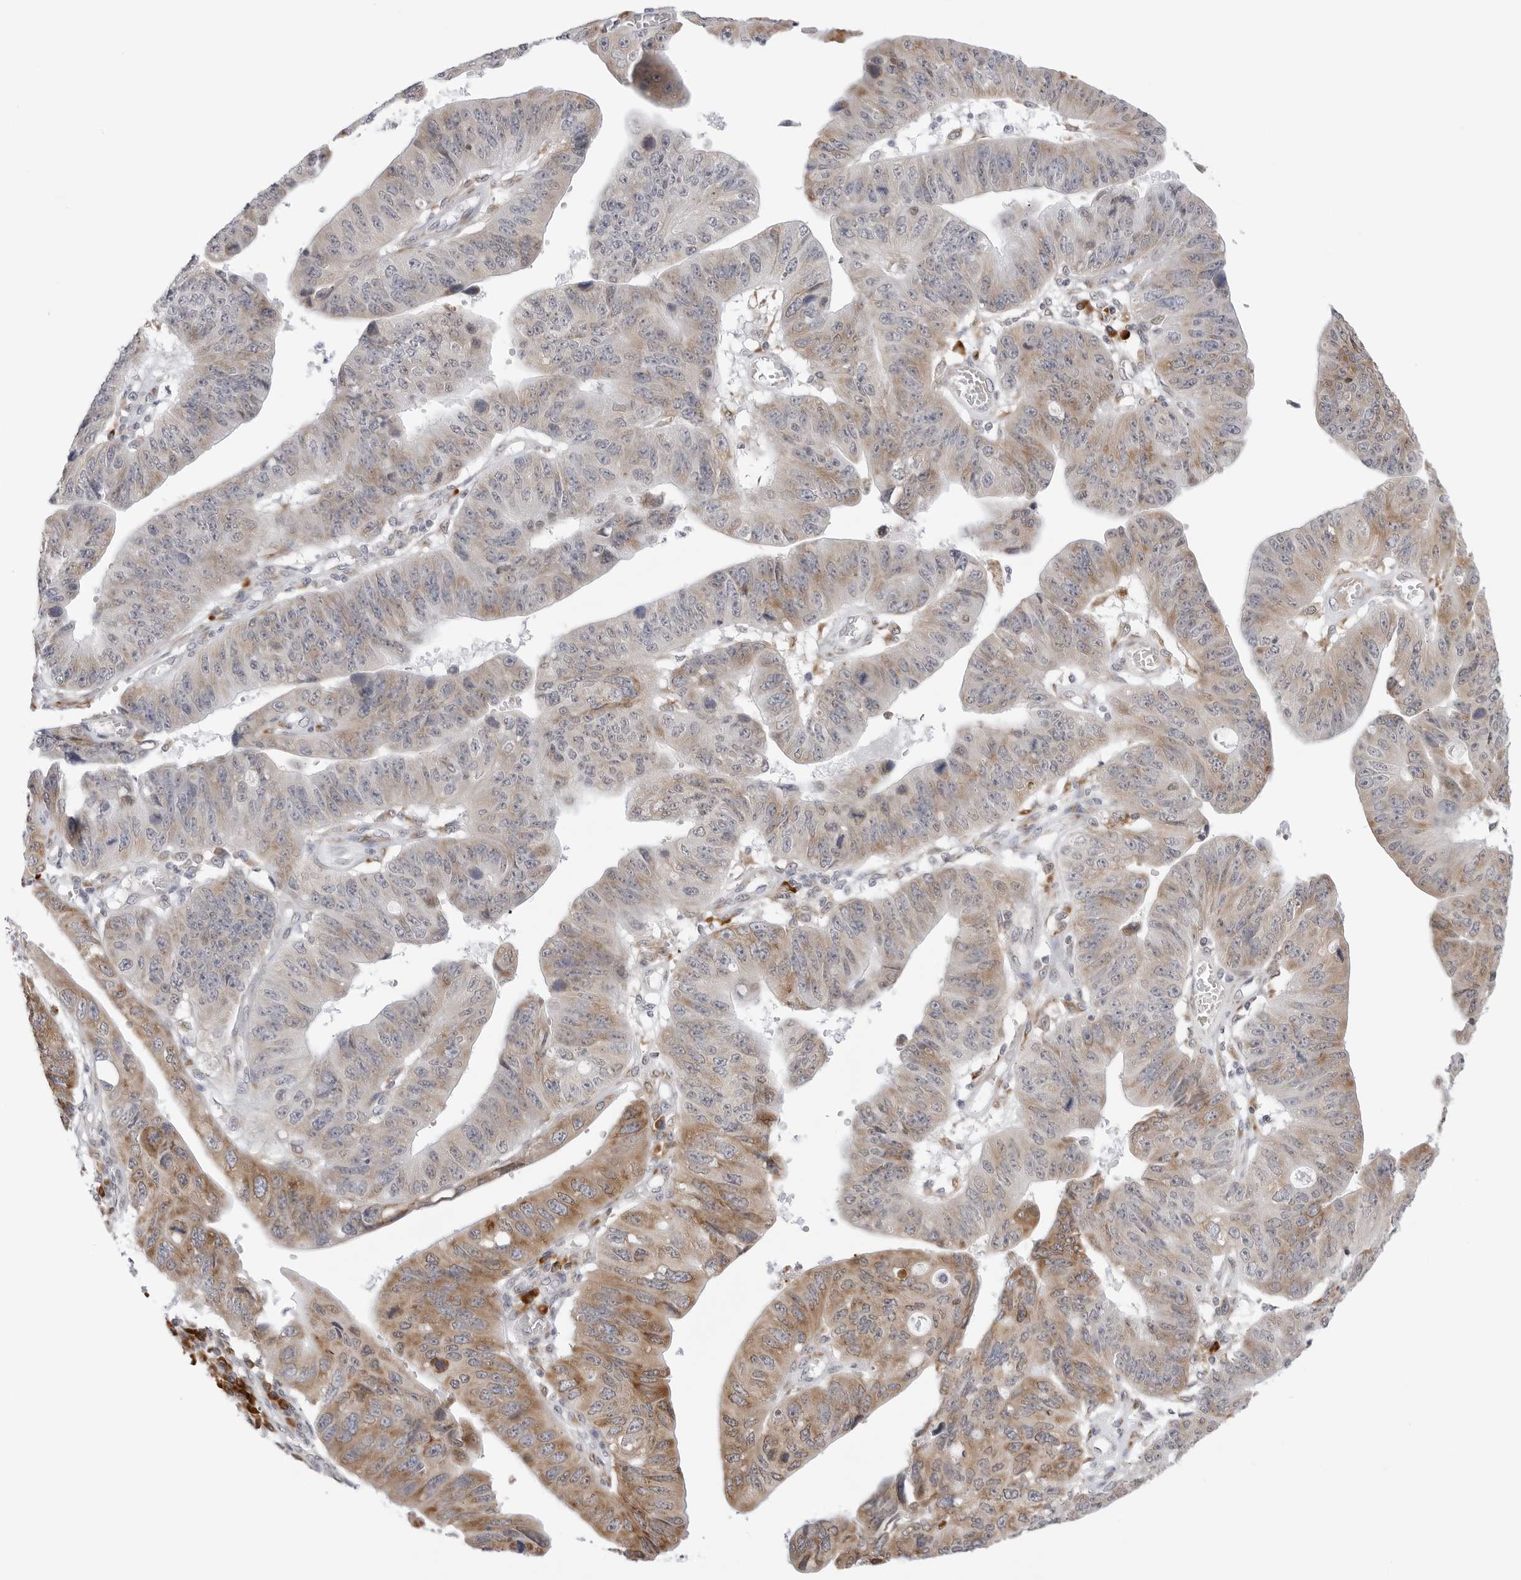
{"staining": {"intensity": "moderate", "quantity": "25%-75%", "location": "cytoplasmic/membranous"}, "tissue": "stomach cancer", "cell_type": "Tumor cells", "image_type": "cancer", "snomed": [{"axis": "morphology", "description": "Adenocarcinoma, NOS"}, {"axis": "topography", "description": "Stomach"}], "caption": "Protein expression analysis of human stomach cancer reveals moderate cytoplasmic/membranous staining in approximately 25%-75% of tumor cells.", "gene": "RPN1", "patient": {"sex": "male", "age": 59}}